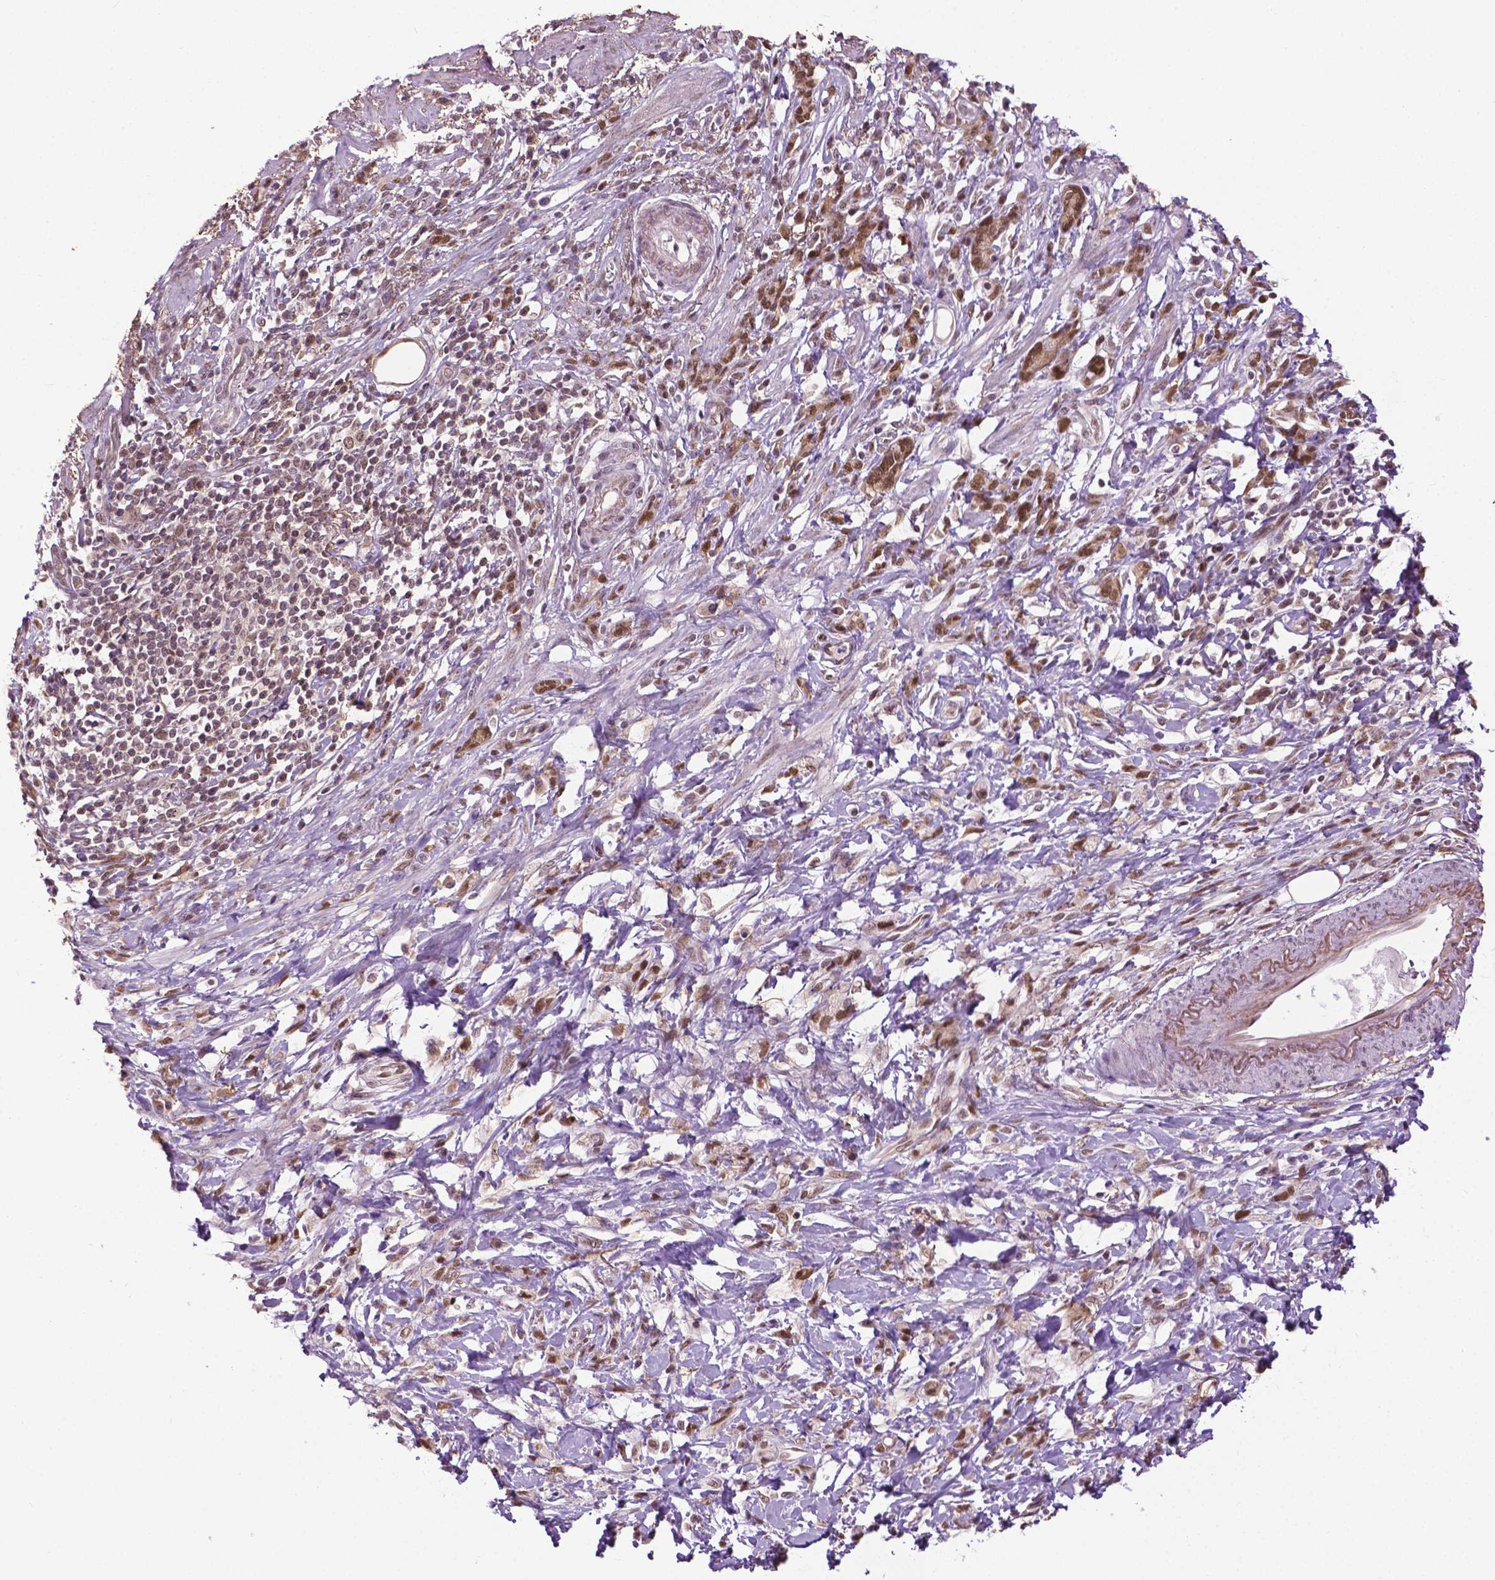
{"staining": {"intensity": "moderate", "quantity": ">75%", "location": "nuclear"}, "tissue": "stomach cancer", "cell_type": "Tumor cells", "image_type": "cancer", "snomed": [{"axis": "morphology", "description": "Adenocarcinoma, NOS"}, {"axis": "topography", "description": "Stomach"}], "caption": "Stomach cancer stained for a protein displays moderate nuclear positivity in tumor cells. The staining is performed using DAB (3,3'-diaminobenzidine) brown chromogen to label protein expression. The nuclei are counter-stained blue using hematoxylin.", "gene": "UBQLN4", "patient": {"sex": "female", "age": 84}}